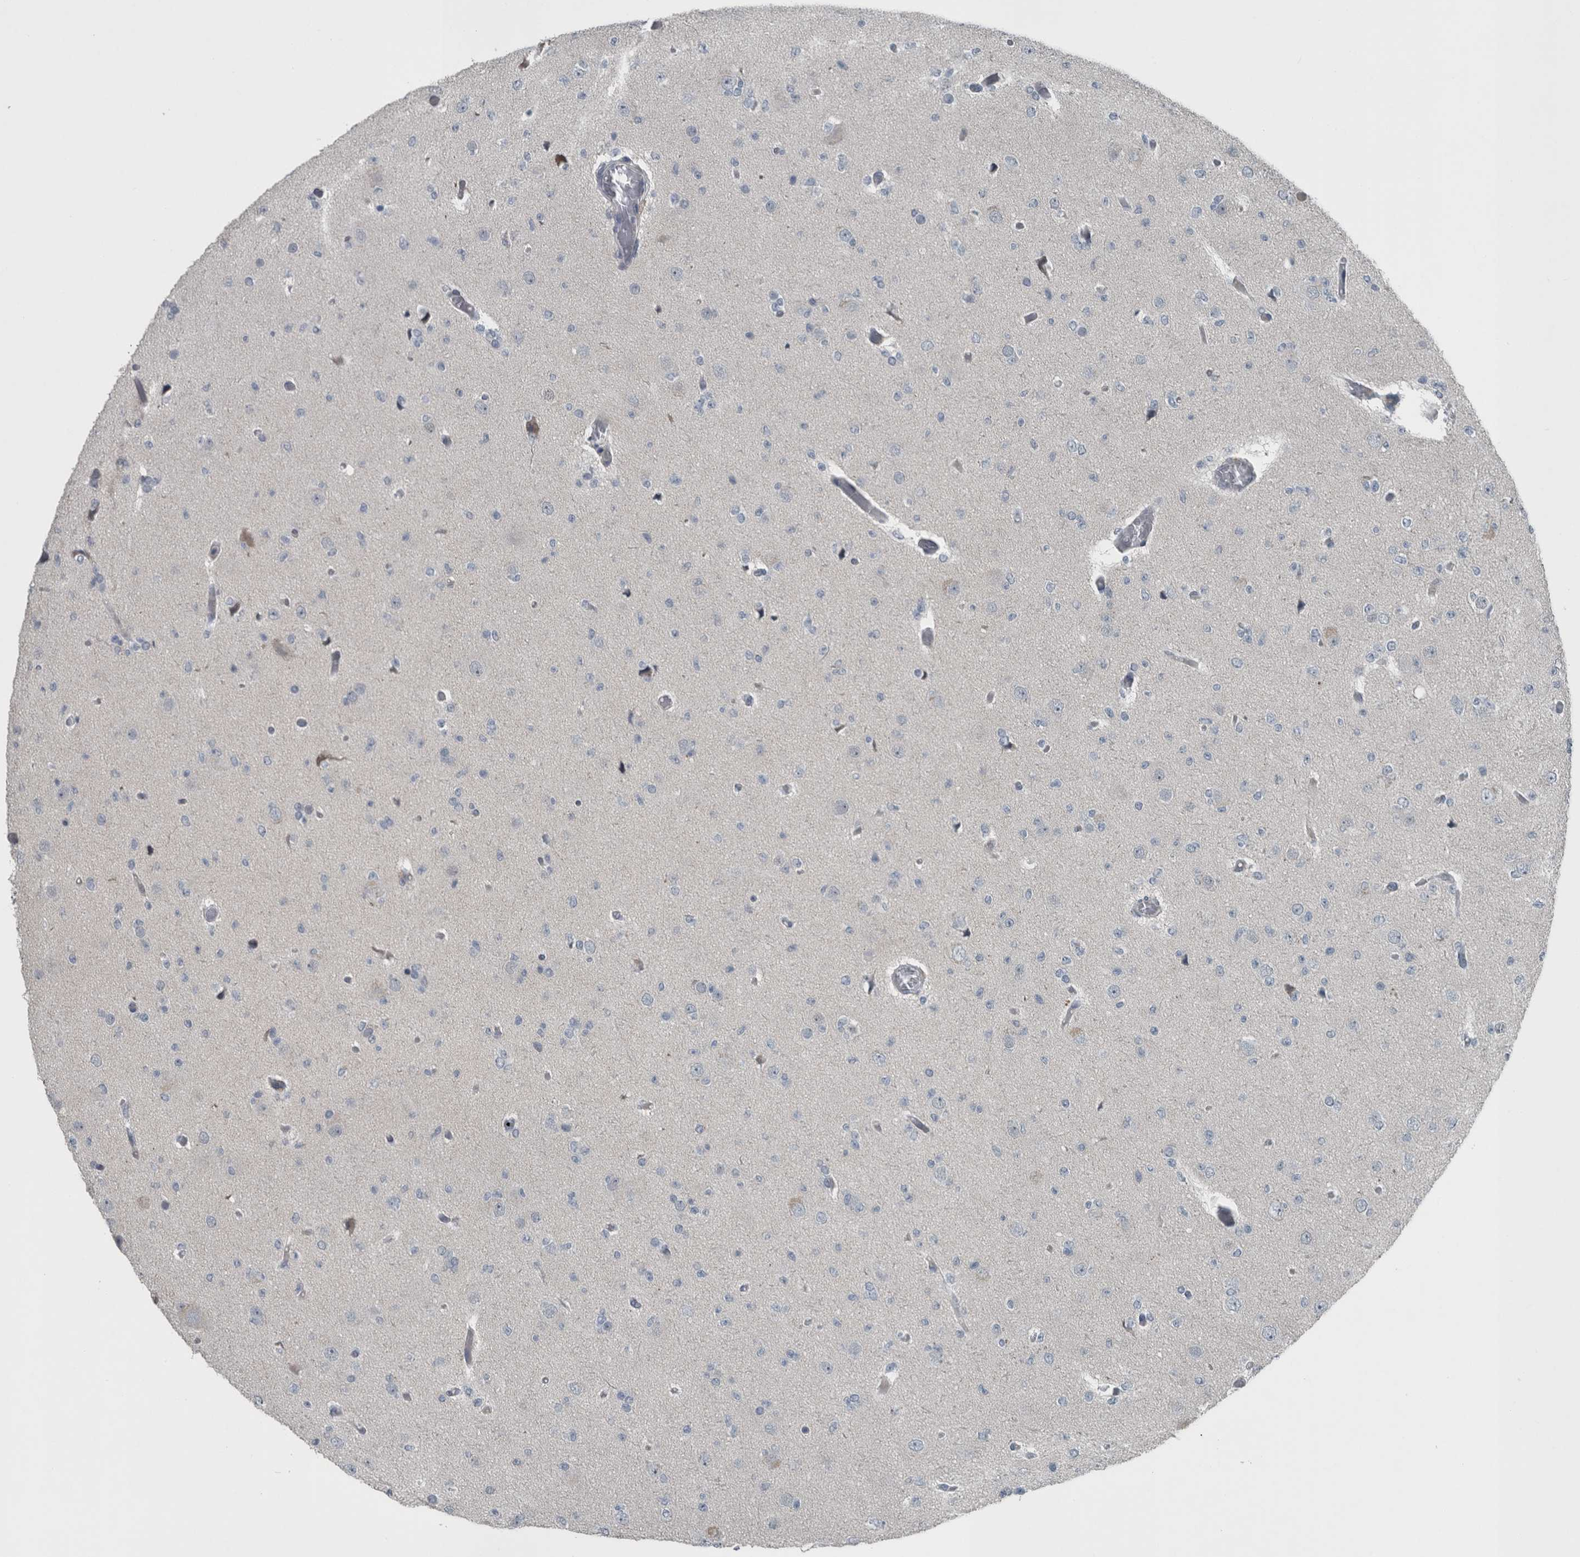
{"staining": {"intensity": "negative", "quantity": "none", "location": "none"}, "tissue": "glioma", "cell_type": "Tumor cells", "image_type": "cancer", "snomed": [{"axis": "morphology", "description": "Glioma, malignant, Low grade"}, {"axis": "topography", "description": "Brain"}], "caption": "There is no significant staining in tumor cells of malignant glioma (low-grade). Brightfield microscopy of immunohistochemistry (IHC) stained with DAB (brown) and hematoxylin (blue), captured at high magnification.", "gene": "KRT20", "patient": {"sex": "female", "age": 22}}